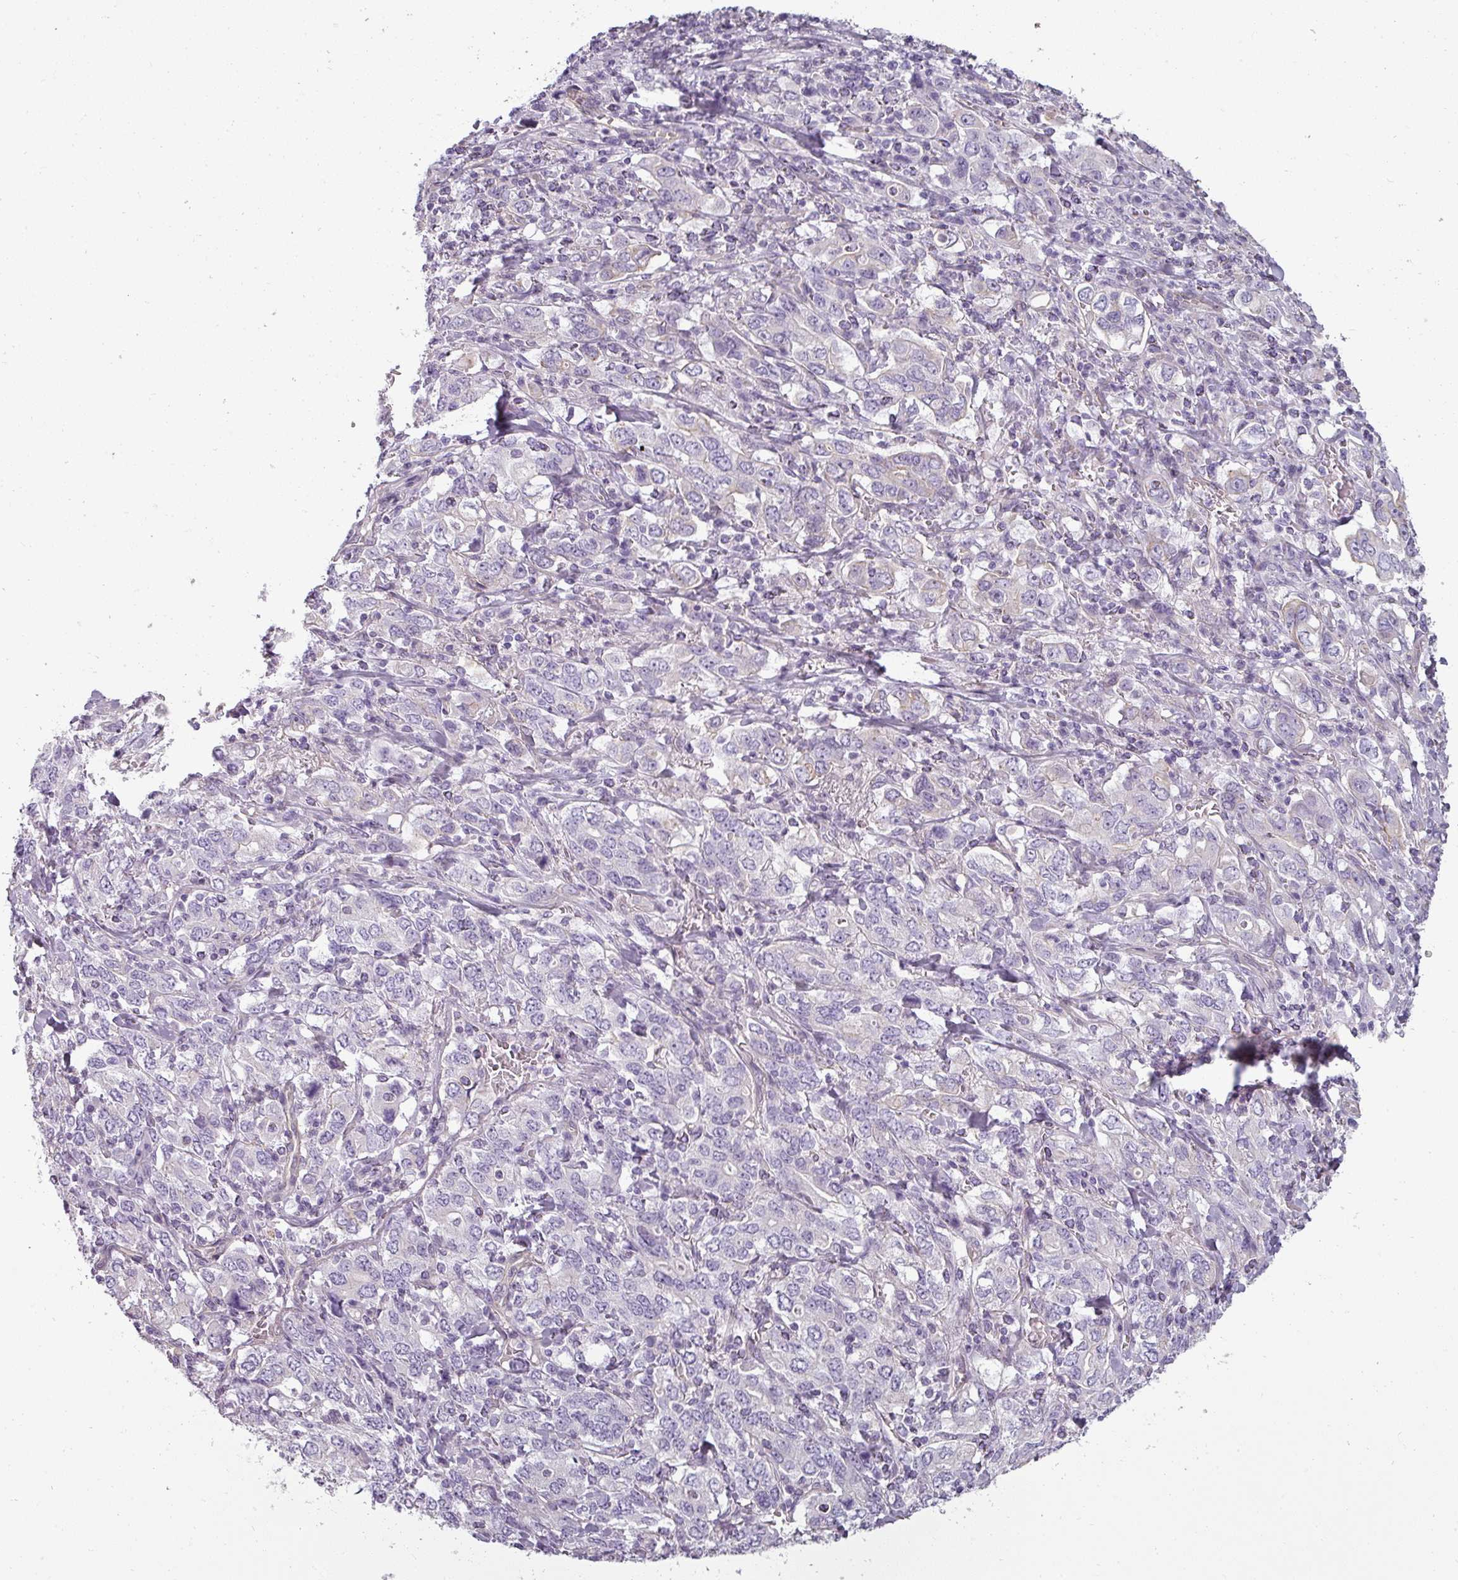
{"staining": {"intensity": "negative", "quantity": "none", "location": "none"}, "tissue": "stomach cancer", "cell_type": "Tumor cells", "image_type": "cancer", "snomed": [{"axis": "morphology", "description": "Adenocarcinoma, NOS"}, {"axis": "topography", "description": "Stomach, upper"}, {"axis": "topography", "description": "Stomach"}], "caption": "There is no significant expression in tumor cells of adenocarcinoma (stomach).", "gene": "ASB1", "patient": {"sex": "male", "age": 62}}